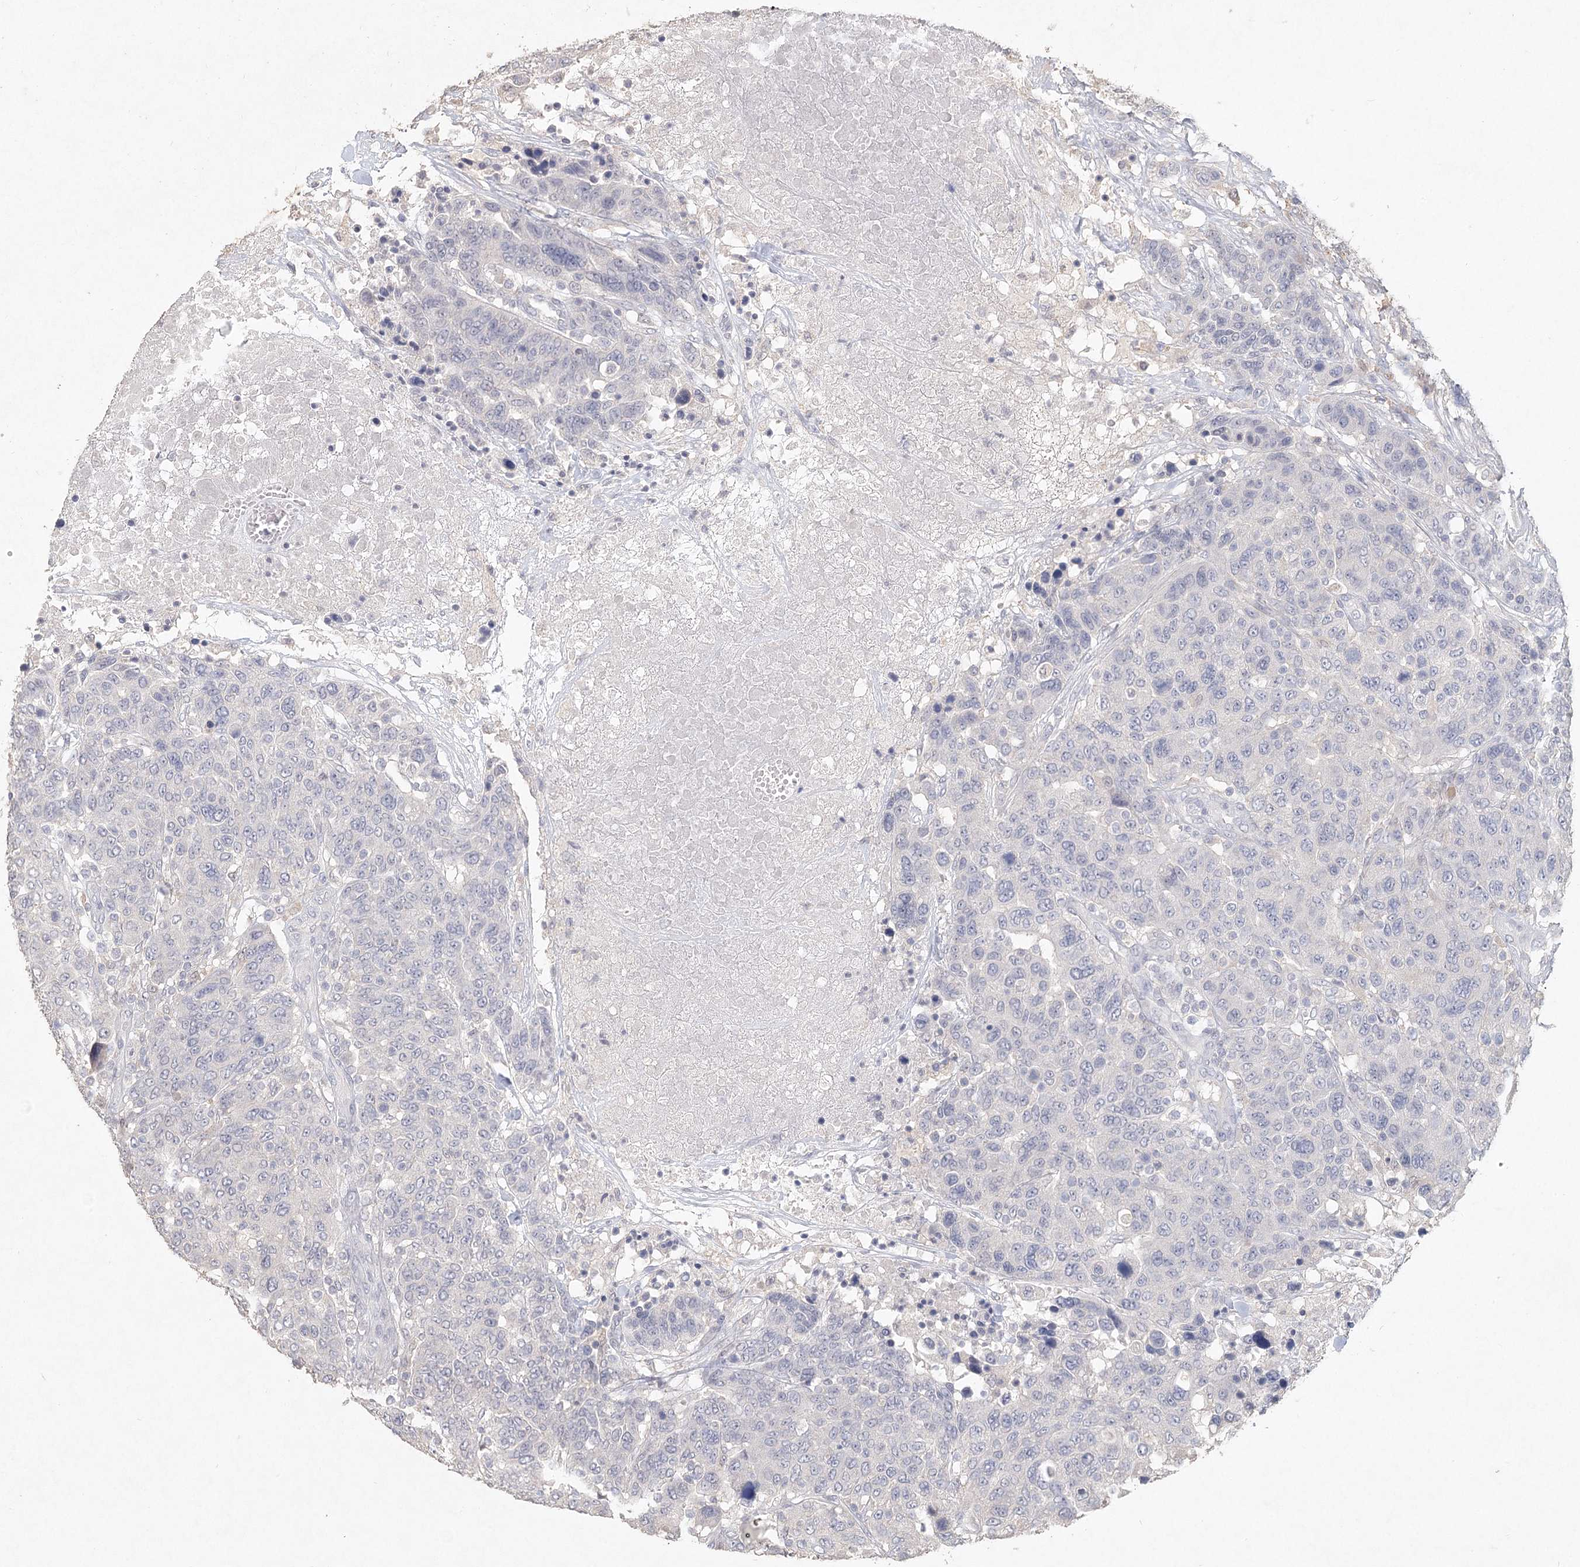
{"staining": {"intensity": "negative", "quantity": "none", "location": "none"}, "tissue": "breast cancer", "cell_type": "Tumor cells", "image_type": "cancer", "snomed": [{"axis": "morphology", "description": "Duct carcinoma"}, {"axis": "topography", "description": "Breast"}], "caption": "An immunohistochemistry micrograph of breast invasive ductal carcinoma is shown. There is no staining in tumor cells of breast invasive ductal carcinoma.", "gene": "ARSI", "patient": {"sex": "female", "age": 37}}